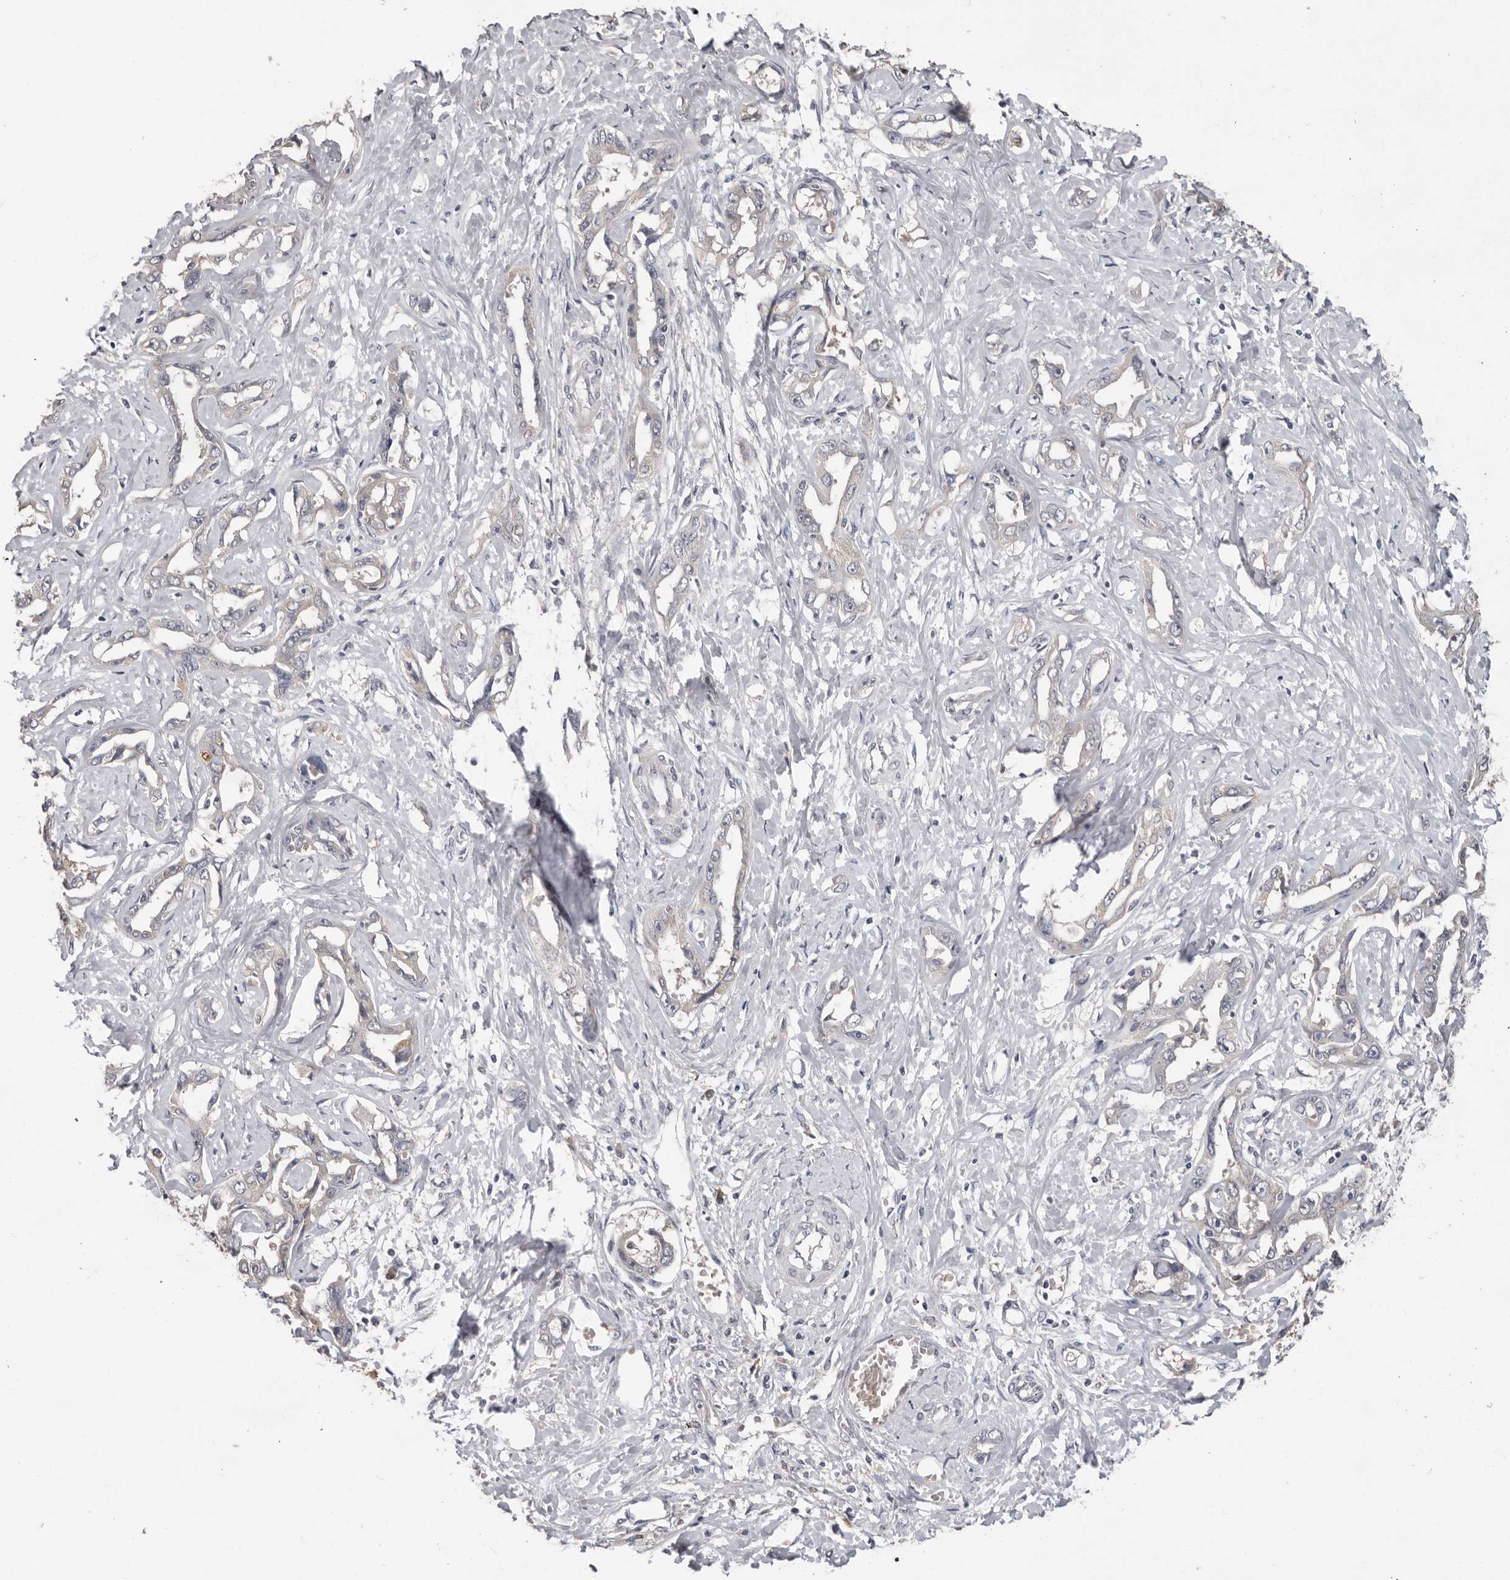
{"staining": {"intensity": "weak", "quantity": "25%-75%", "location": "cytoplasmic/membranous"}, "tissue": "liver cancer", "cell_type": "Tumor cells", "image_type": "cancer", "snomed": [{"axis": "morphology", "description": "Cholangiocarcinoma"}, {"axis": "topography", "description": "Liver"}], "caption": "A brown stain shows weak cytoplasmic/membranous staining of a protein in human liver cancer tumor cells.", "gene": "MTF1", "patient": {"sex": "male", "age": 59}}